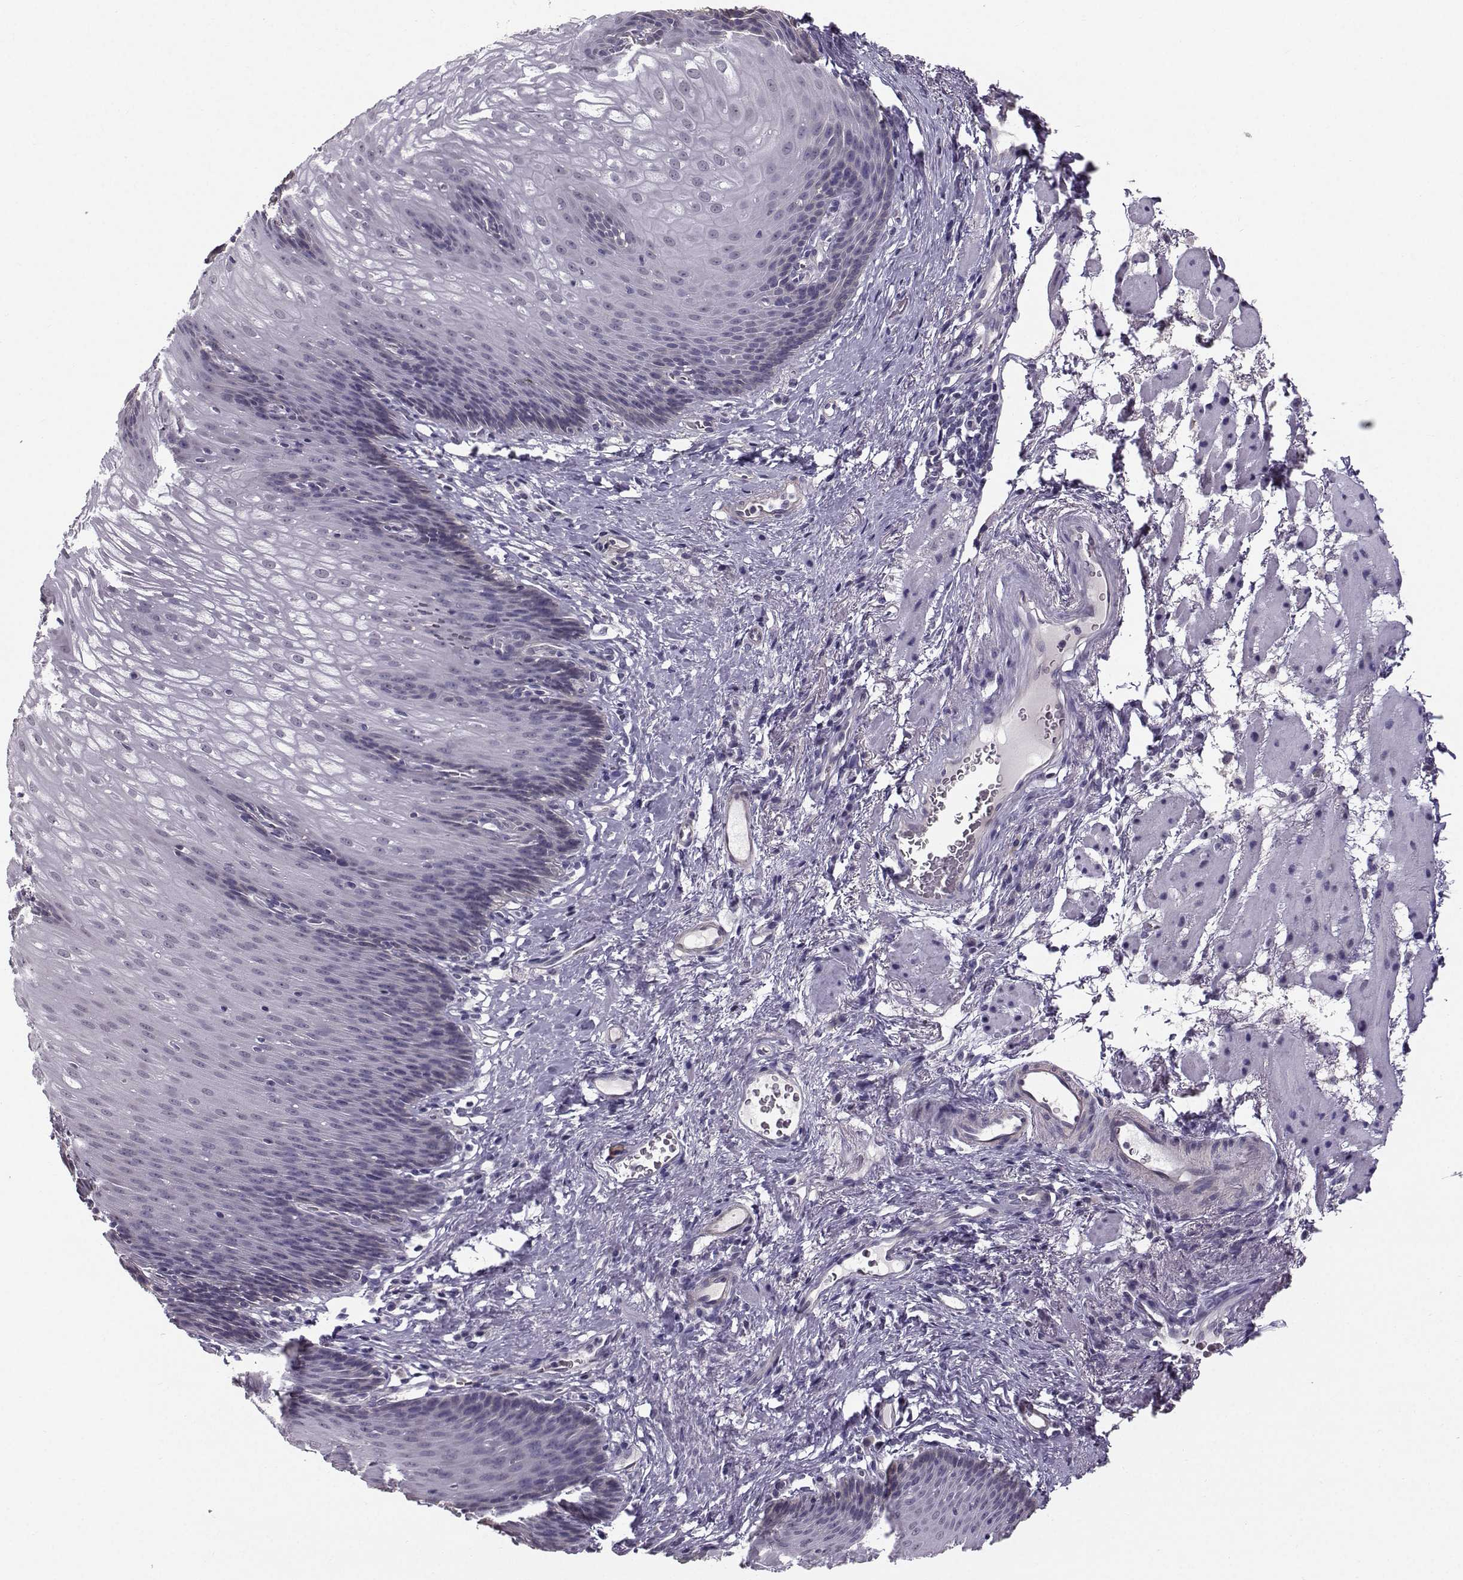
{"staining": {"intensity": "negative", "quantity": "none", "location": "none"}, "tissue": "esophagus", "cell_type": "Squamous epithelial cells", "image_type": "normal", "snomed": [{"axis": "morphology", "description": "Normal tissue, NOS"}, {"axis": "topography", "description": "Esophagus"}], "caption": "This is an IHC micrograph of benign esophagus. There is no expression in squamous epithelial cells.", "gene": "TSPYL5", "patient": {"sex": "male", "age": 76}}